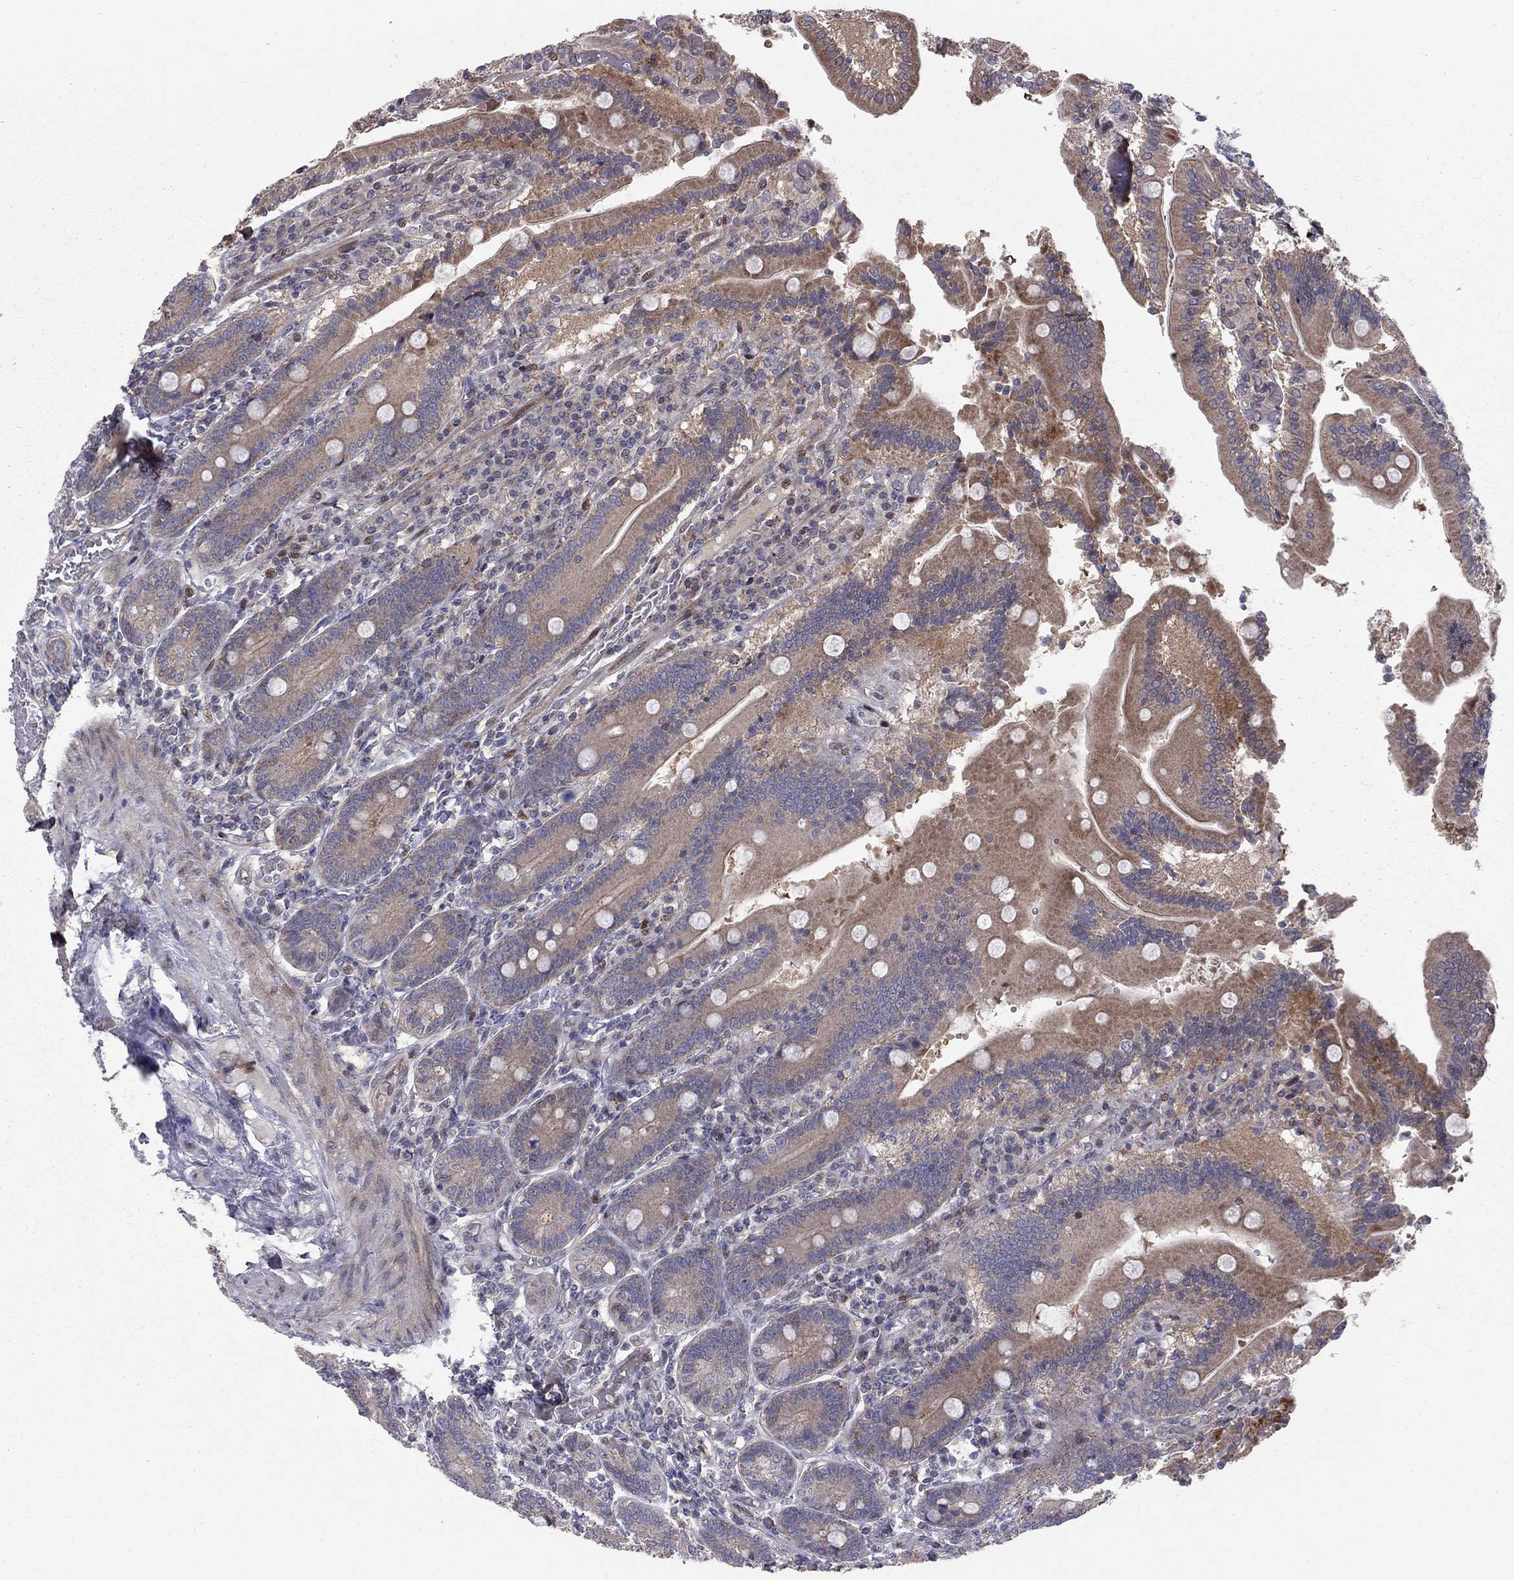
{"staining": {"intensity": "strong", "quantity": ">75%", "location": "cytoplasmic/membranous"}, "tissue": "duodenum", "cell_type": "Glandular cells", "image_type": "normal", "snomed": [{"axis": "morphology", "description": "Normal tissue, NOS"}, {"axis": "topography", "description": "Duodenum"}], "caption": "Glandular cells show strong cytoplasmic/membranous staining in about >75% of cells in unremarkable duodenum.", "gene": "DUSP7", "patient": {"sex": "female", "age": 62}}